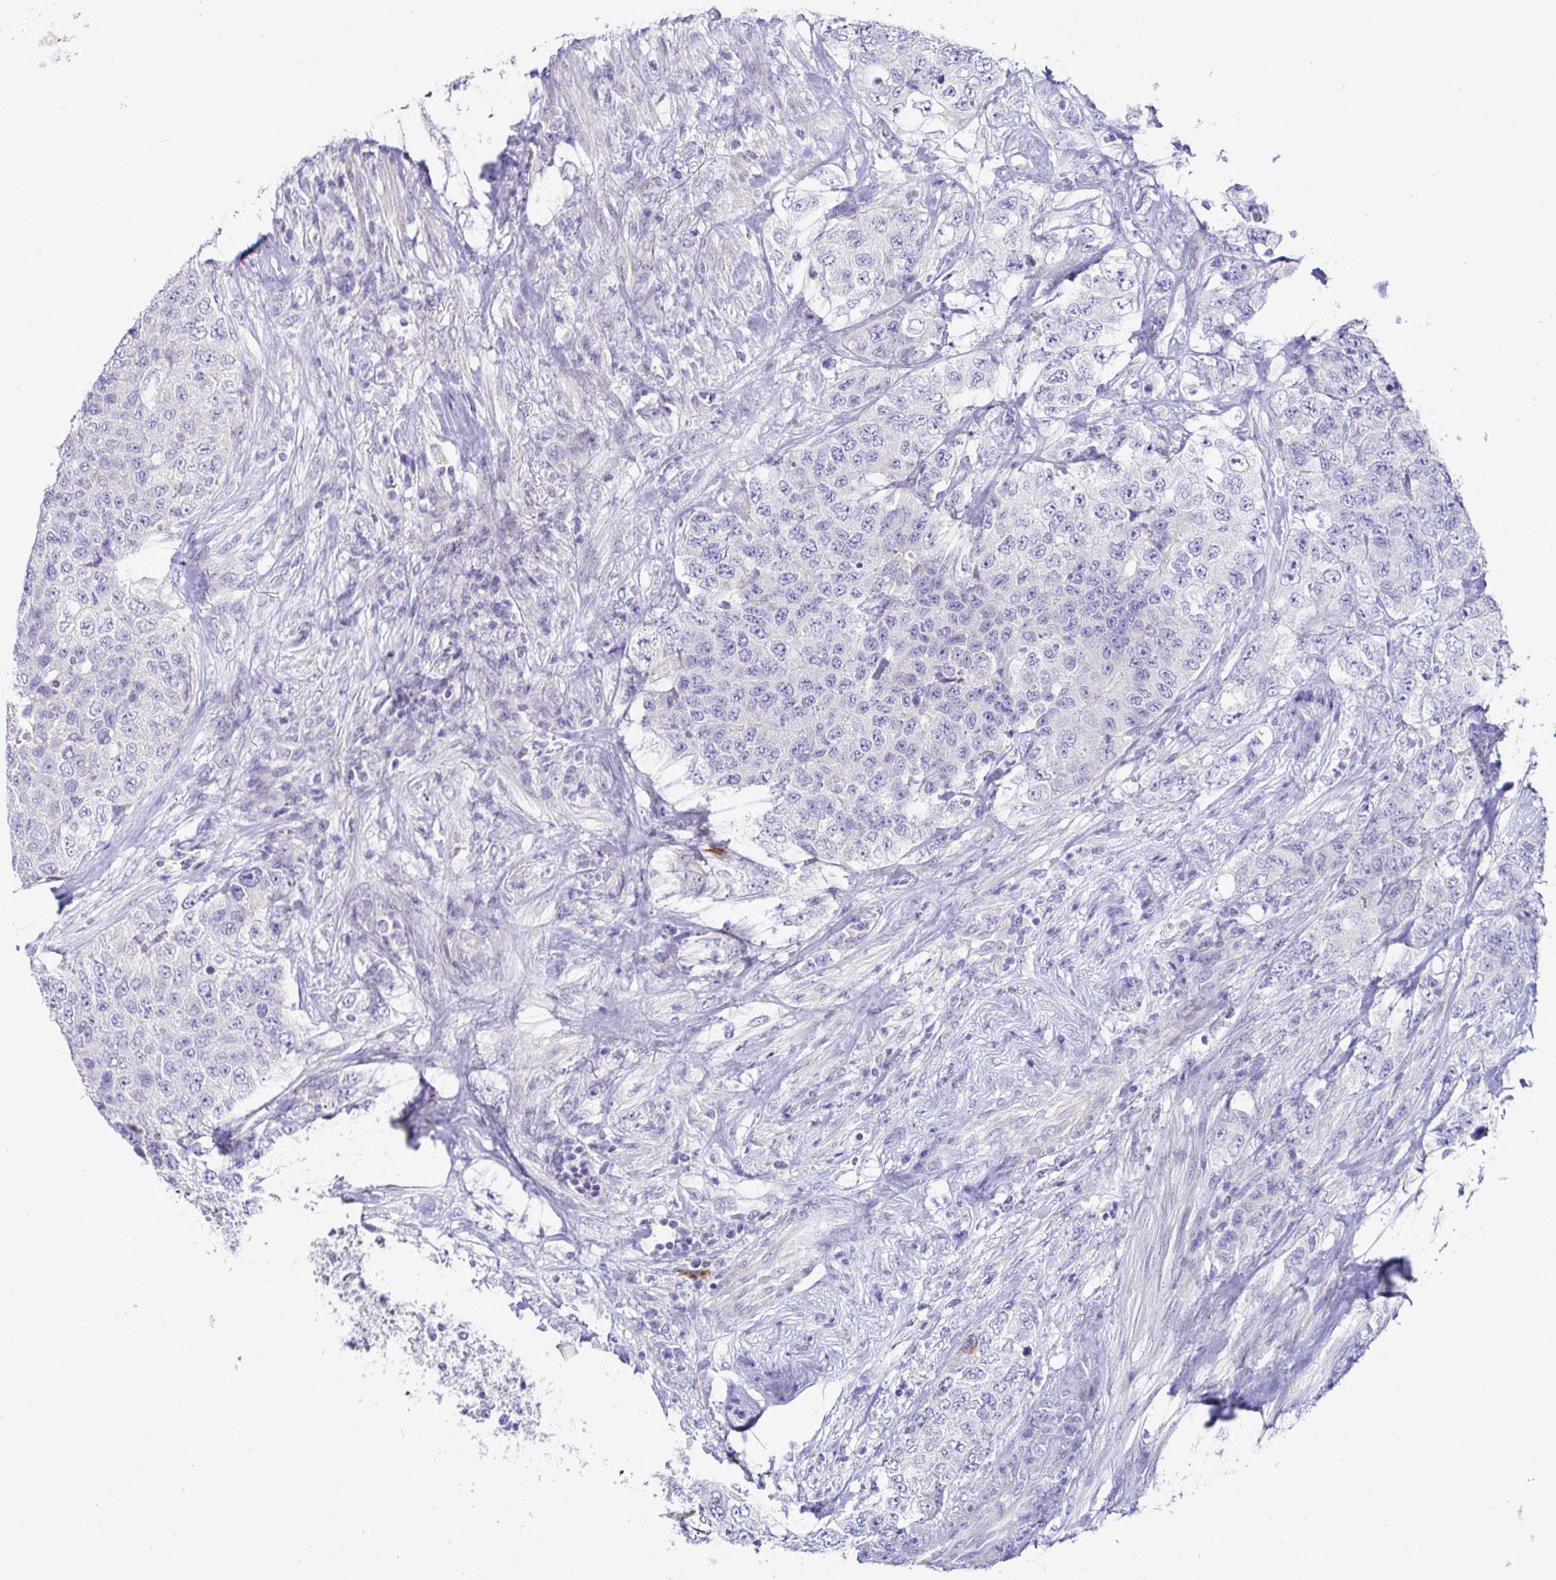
{"staining": {"intensity": "negative", "quantity": "none", "location": "none"}, "tissue": "urothelial cancer", "cell_type": "Tumor cells", "image_type": "cancer", "snomed": [{"axis": "morphology", "description": "Urothelial carcinoma, High grade"}, {"axis": "topography", "description": "Urinary bladder"}], "caption": "A high-resolution histopathology image shows IHC staining of urothelial cancer, which demonstrates no significant expression in tumor cells. (Immunohistochemistry (ihc), brightfield microscopy, high magnification).", "gene": "C4orf17", "patient": {"sex": "female", "age": 78}}